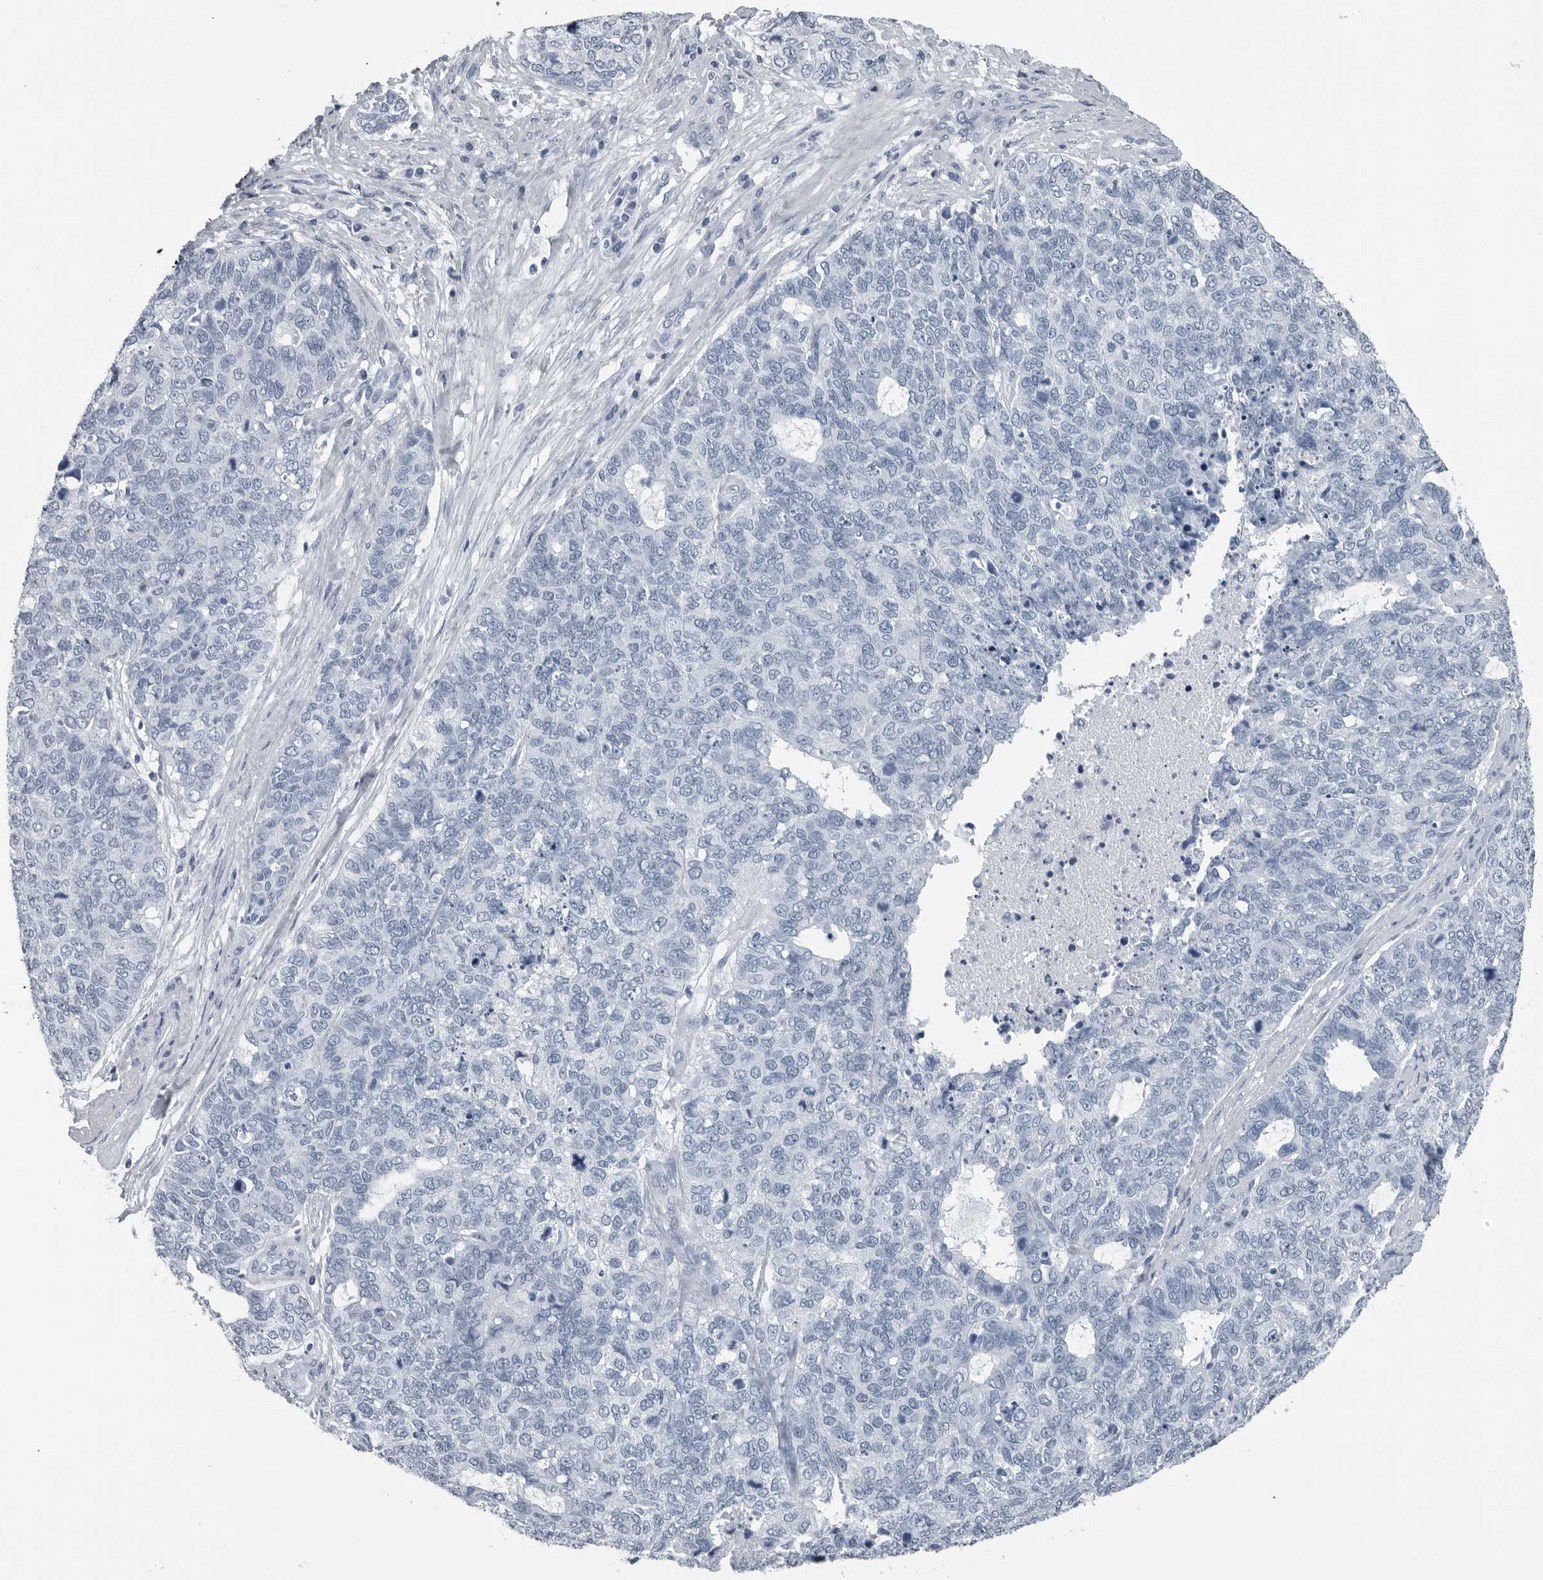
{"staining": {"intensity": "negative", "quantity": "none", "location": "none"}, "tissue": "cervical cancer", "cell_type": "Tumor cells", "image_type": "cancer", "snomed": [{"axis": "morphology", "description": "Squamous cell carcinoma, NOS"}, {"axis": "topography", "description": "Cervix"}], "caption": "IHC of cervical squamous cell carcinoma demonstrates no staining in tumor cells. (DAB IHC with hematoxylin counter stain).", "gene": "SPINK1", "patient": {"sex": "female", "age": 63}}